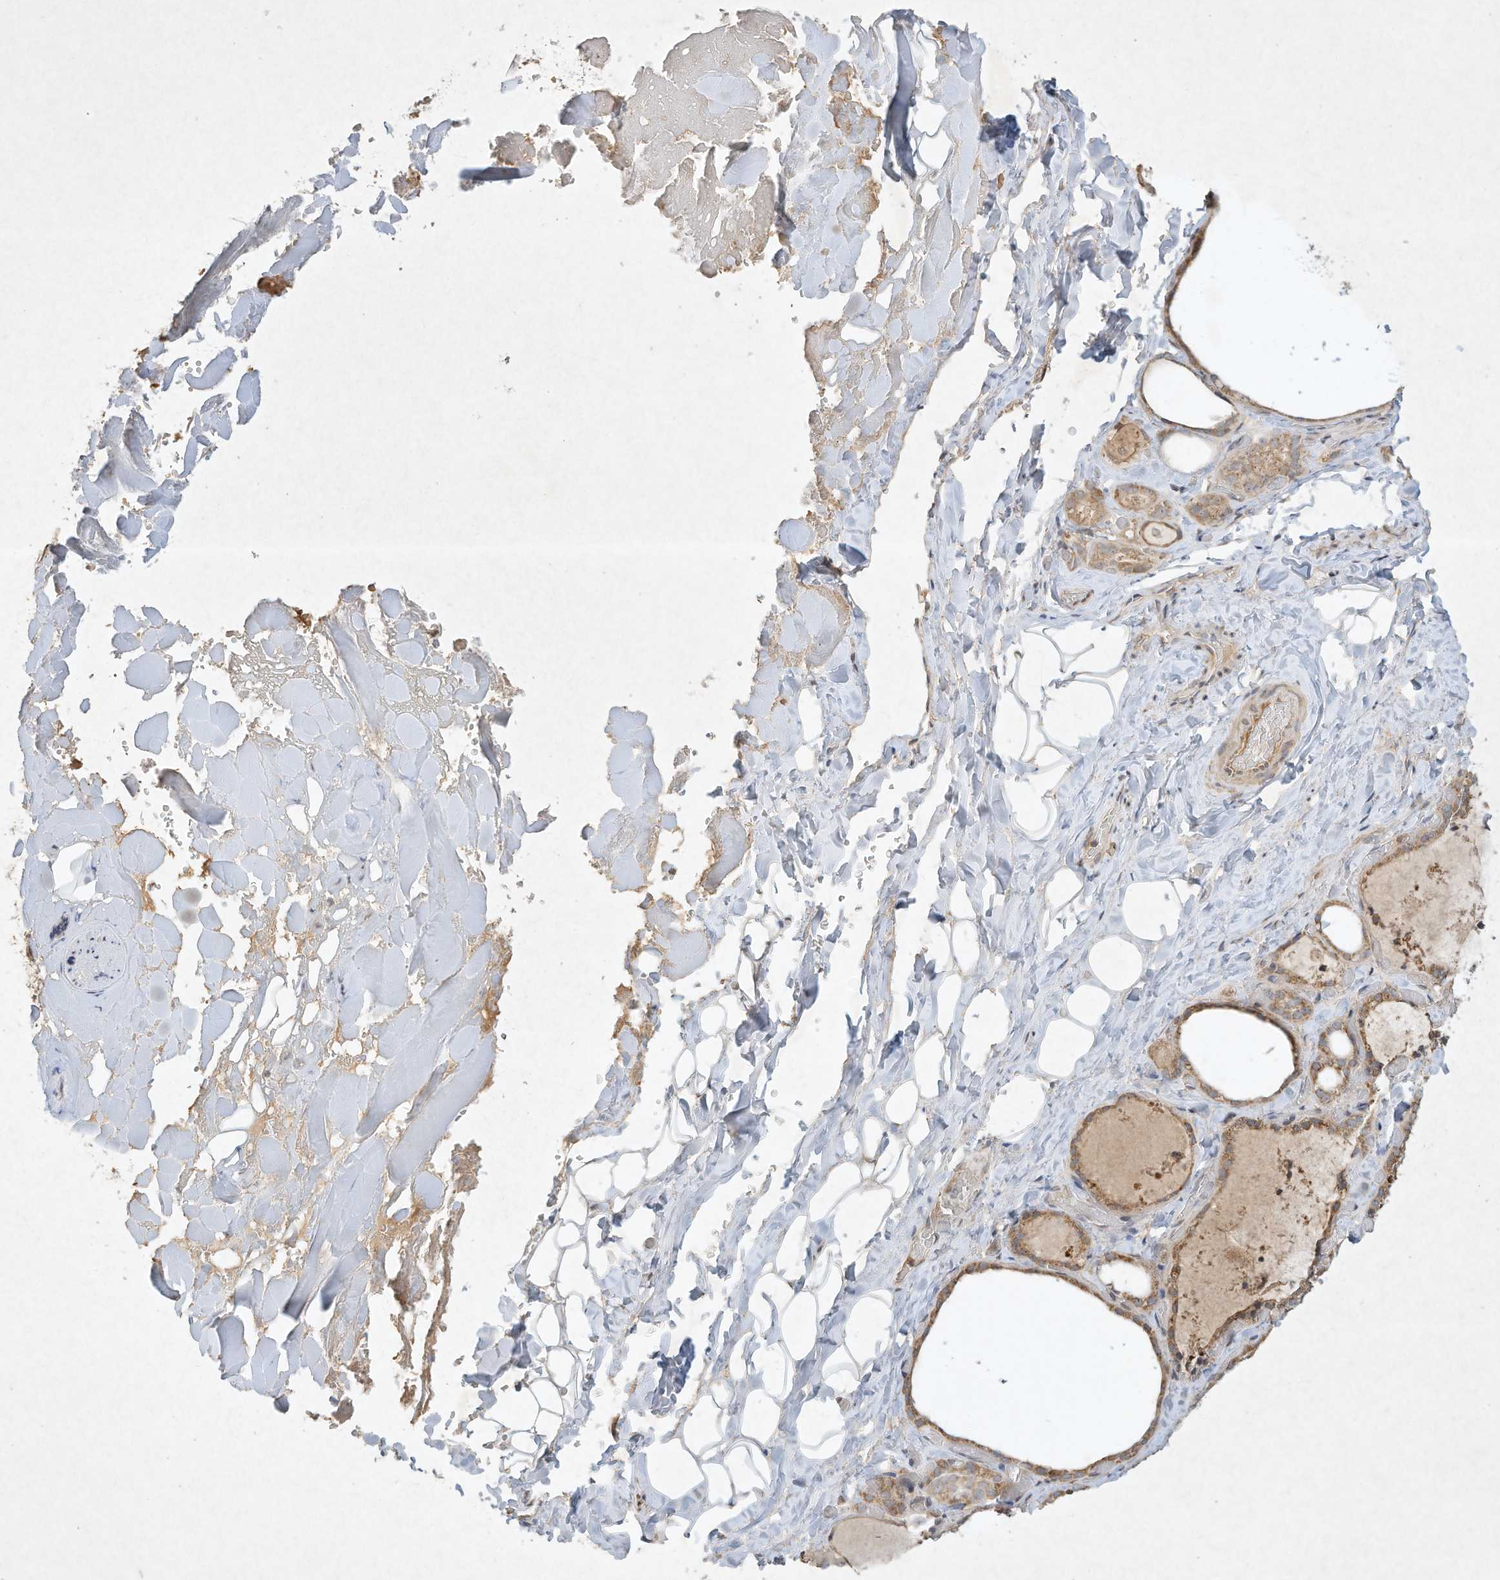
{"staining": {"intensity": "moderate", "quantity": ">75%", "location": "cytoplasmic/membranous"}, "tissue": "thyroid gland", "cell_type": "Glandular cells", "image_type": "normal", "snomed": [{"axis": "morphology", "description": "Normal tissue, NOS"}, {"axis": "topography", "description": "Thyroid gland"}], "caption": "This photomicrograph demonstrates immunohistochemistry staining of normal thyroid gland, with medium moderate cytoplasmic/membranous positivity in about >75% of glandular cells.", "gene": "BTRC", "patient": {"sex": "female", "age": 44}}